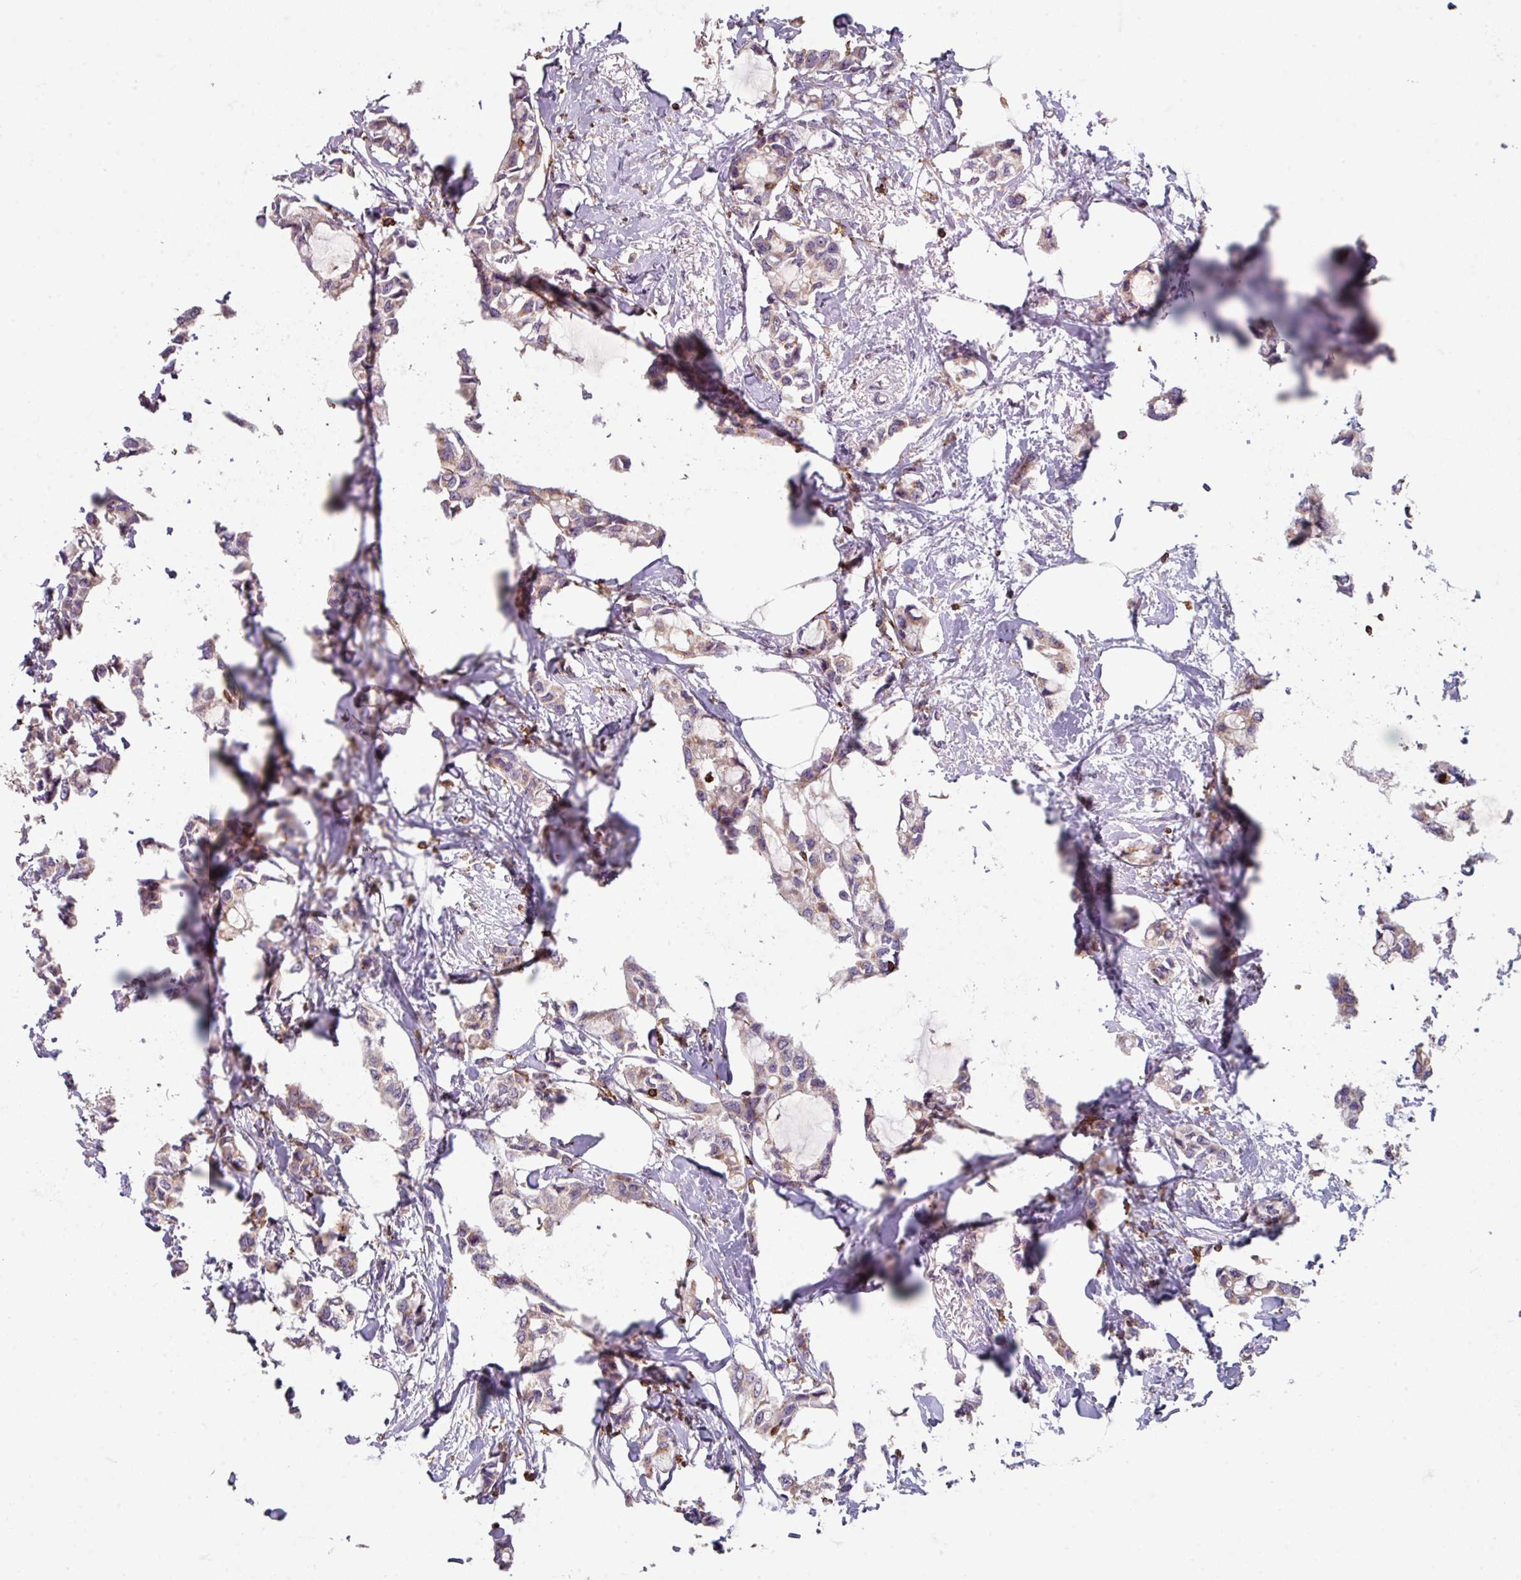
{"staining": {"intensity": "weak", "quantity": "25%-75%", "location": "cytoplasmic/membranous"}, "tissue": "breast cancer", "cell_type": "Tumor cells", "image_type": "cancer", "snomed": [{"axis": "morphology", "description": "Duct carcinoma"}, {"axis": "topography", "description": "Breast"}], "caption": "Weak cytoplasmic/membranous protein positivity is appreciated in approximately 25%-75% of tumor cells in breast cancer (infiltrating ductal carcinoma).", "gene": "NEDD9", "patient": {"sex": "female", "age": 73}}